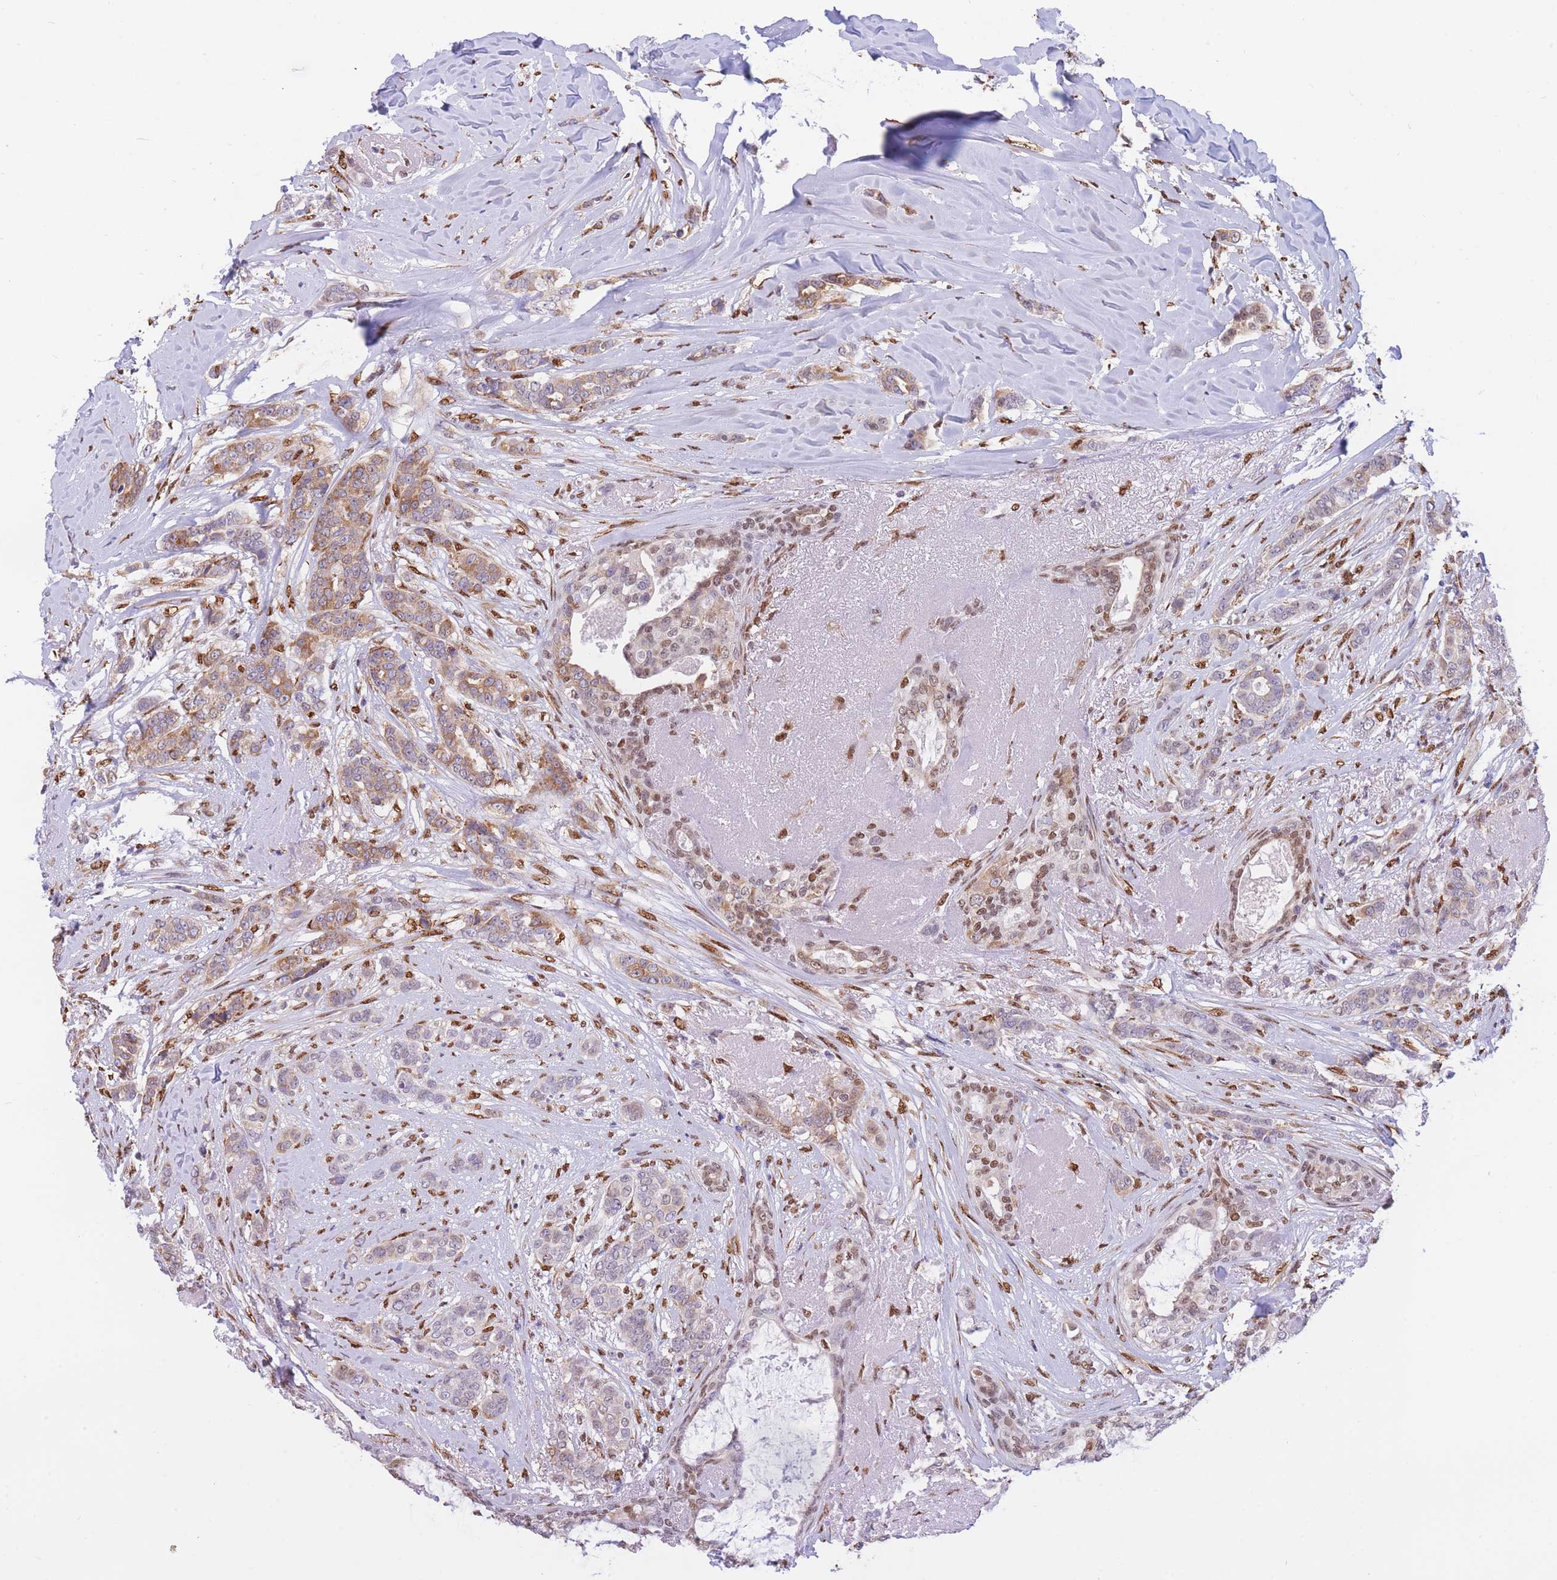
{"staining": {"intensity": "moderate", "quantity": "<25%", "location": "cytoplasmic/membranous,nuclear"}, "tissue": "breast cancer", "cell_type": "Tumor cells", "image_type": "cancer", "snomed": [{"axis": "morphology", "description": "Lobular carcinoma"}, {"axis": "topography", "description": "Breast"}], "caption": "Breast cancer stained for a protein (brown) shows moderate cytoplasmic/membranous and nuclear positive positivity in approximately <25% of tumor cells.", "gene": "FAM153A", "patient": {"sex": "female", "age": 51}}